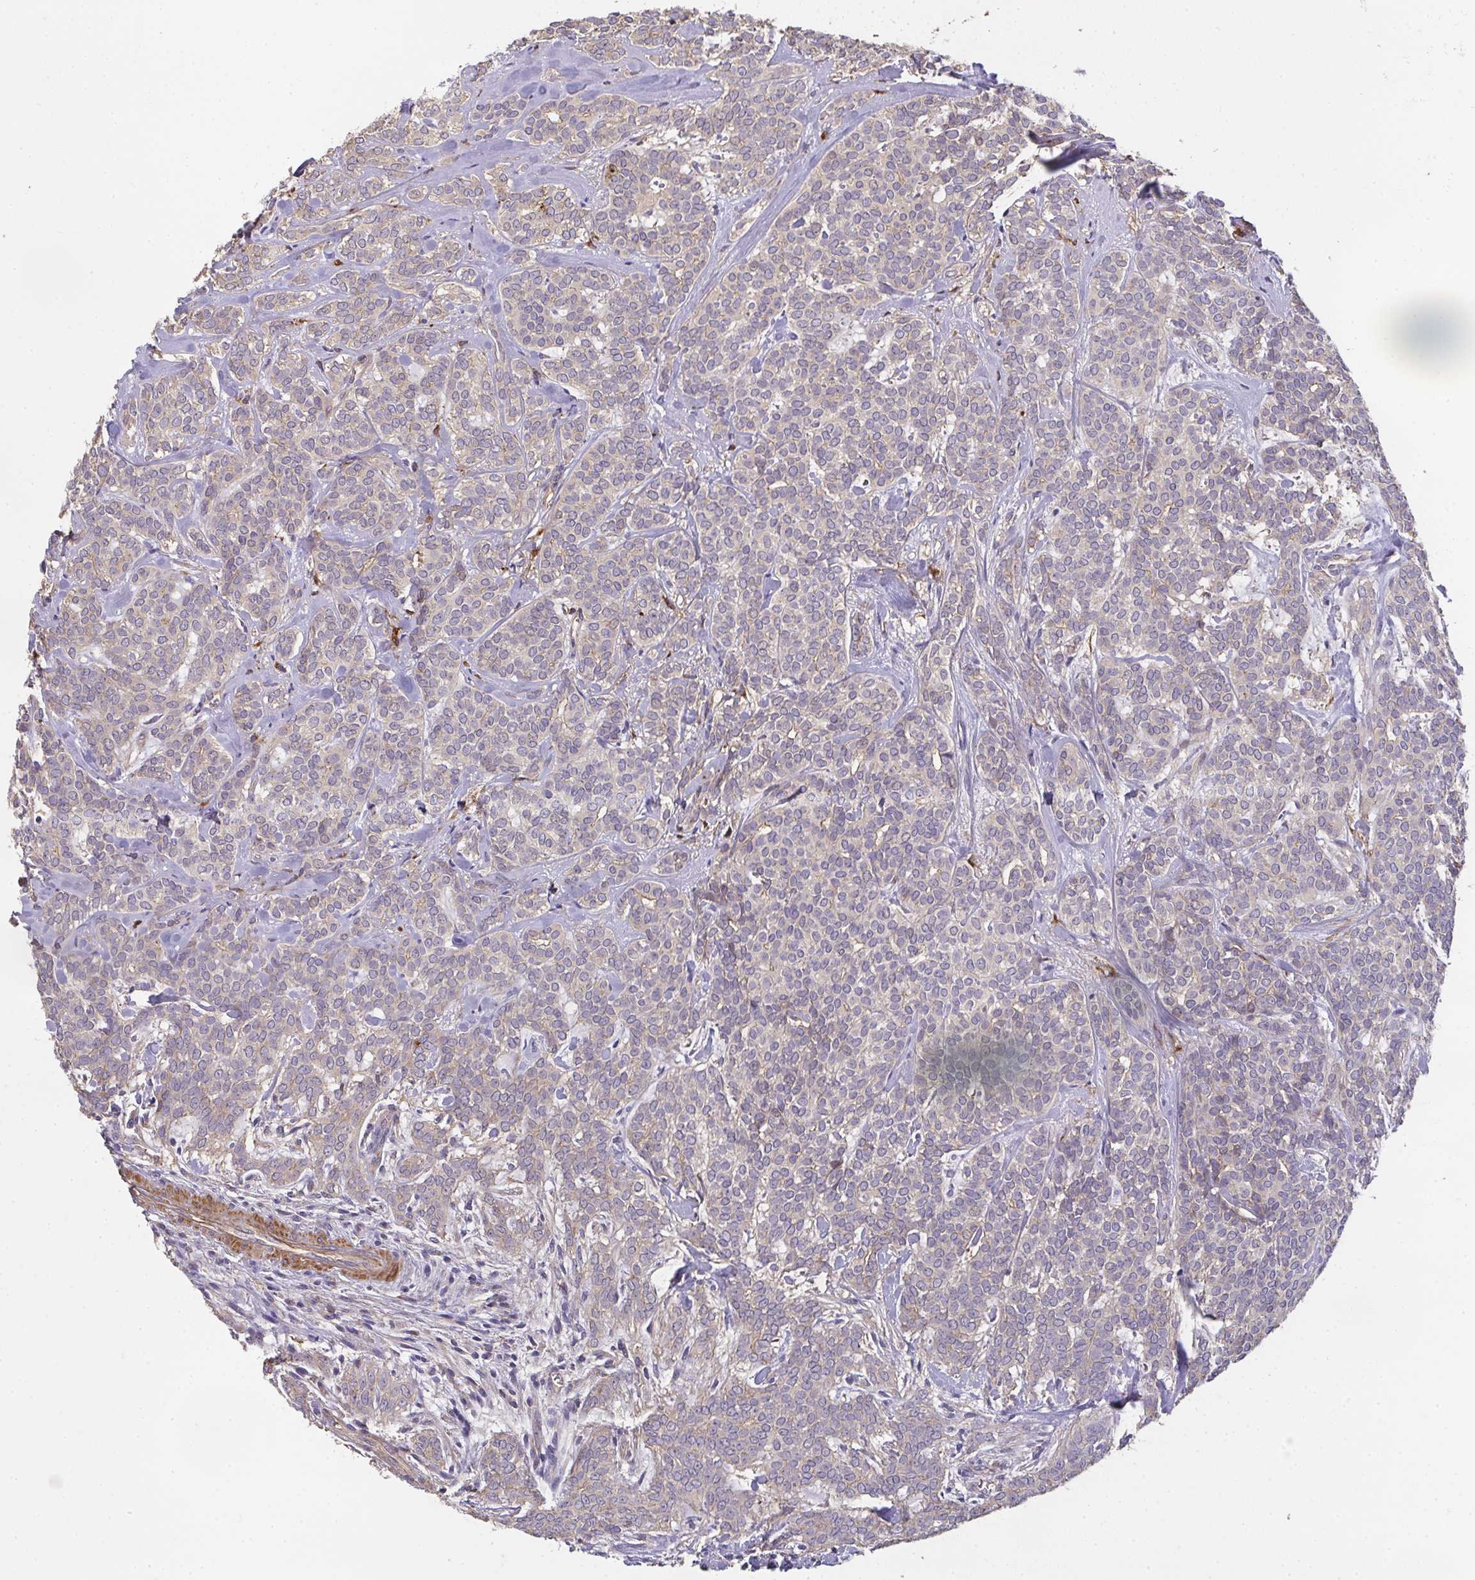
{"staining": {"intensity": "weak", "quantity": "25%-75%", "location": "cytoplasmic/membranous"}, "tissue": "head and neck cancer", "cell_type": "Tumor cells", "image_type": "cancer", "snomed": [{"axis": "morphology", "description": "Adenocarcinoma, NOS"}, {"axis": "topography", "description": "Head-Neck"}], "caption": "Adenocarcinoma (head and neck) stained with immunohistochemistry displays weak cytoplasmic/membranous staining in approximately 25%-75% of tumor cells.", "gene": "TNMD", "patient": {"sex": "female", "age": 57}}